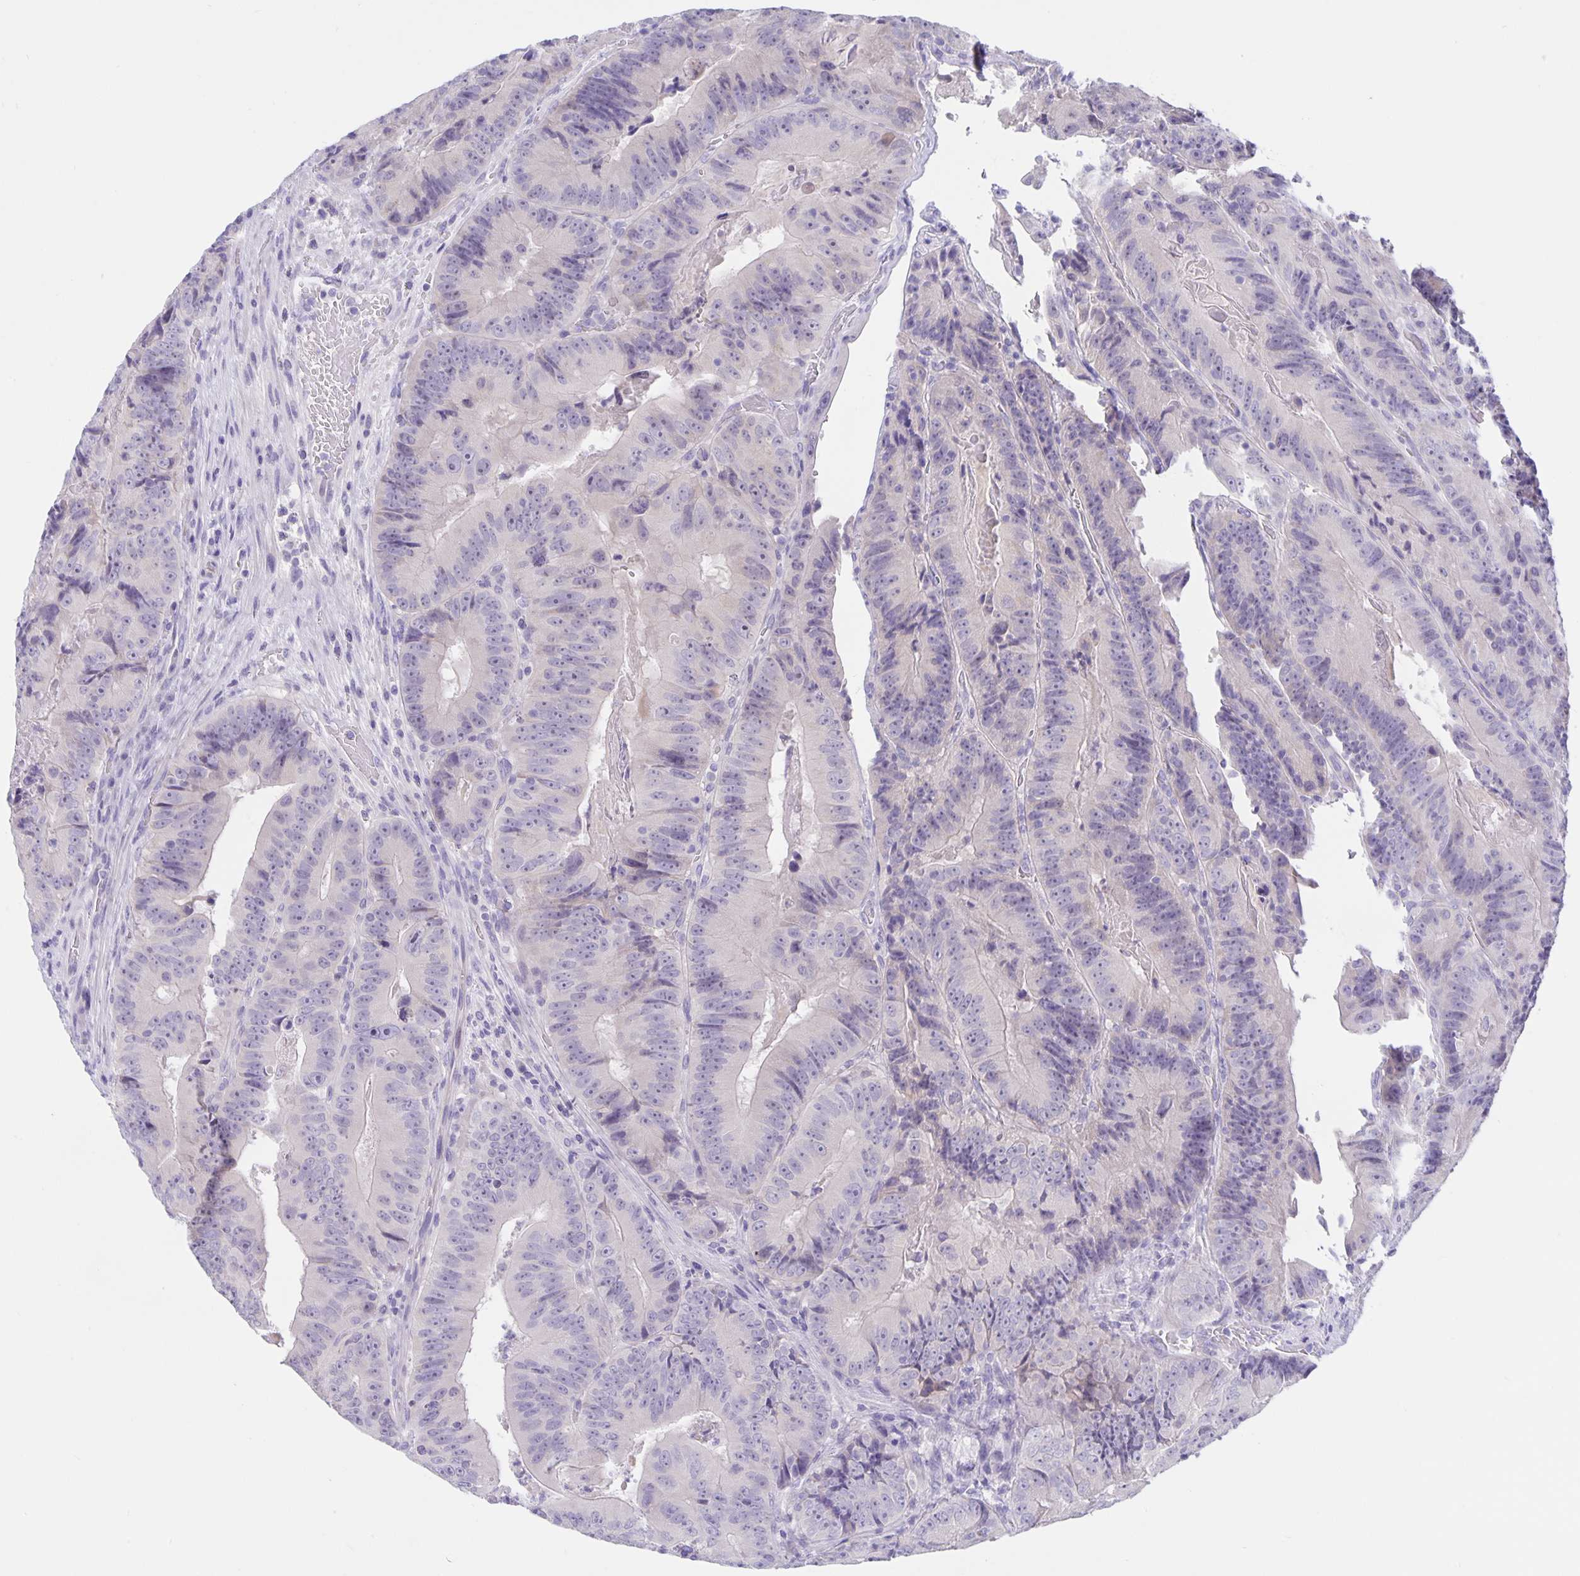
{"staining": {"intensity": "negative", "quantity": "none", "location": "none"}, "tissue": "colorectal cancer", "cell_type": "Tumor cells", "image_type": "cancer", "snomed": [{"axis": "morphology", "description": "Adenocarcinoma, NOS"}, {"axis": "topography", "description": "Colon"}], "caption": "Colorectal cancer (adenocarcinoma) stained for a protein using immunohistochemistry reveals no expression tumor cells.", "gene": "ERMN", "patient": {"sex": "female", "age": 86}}